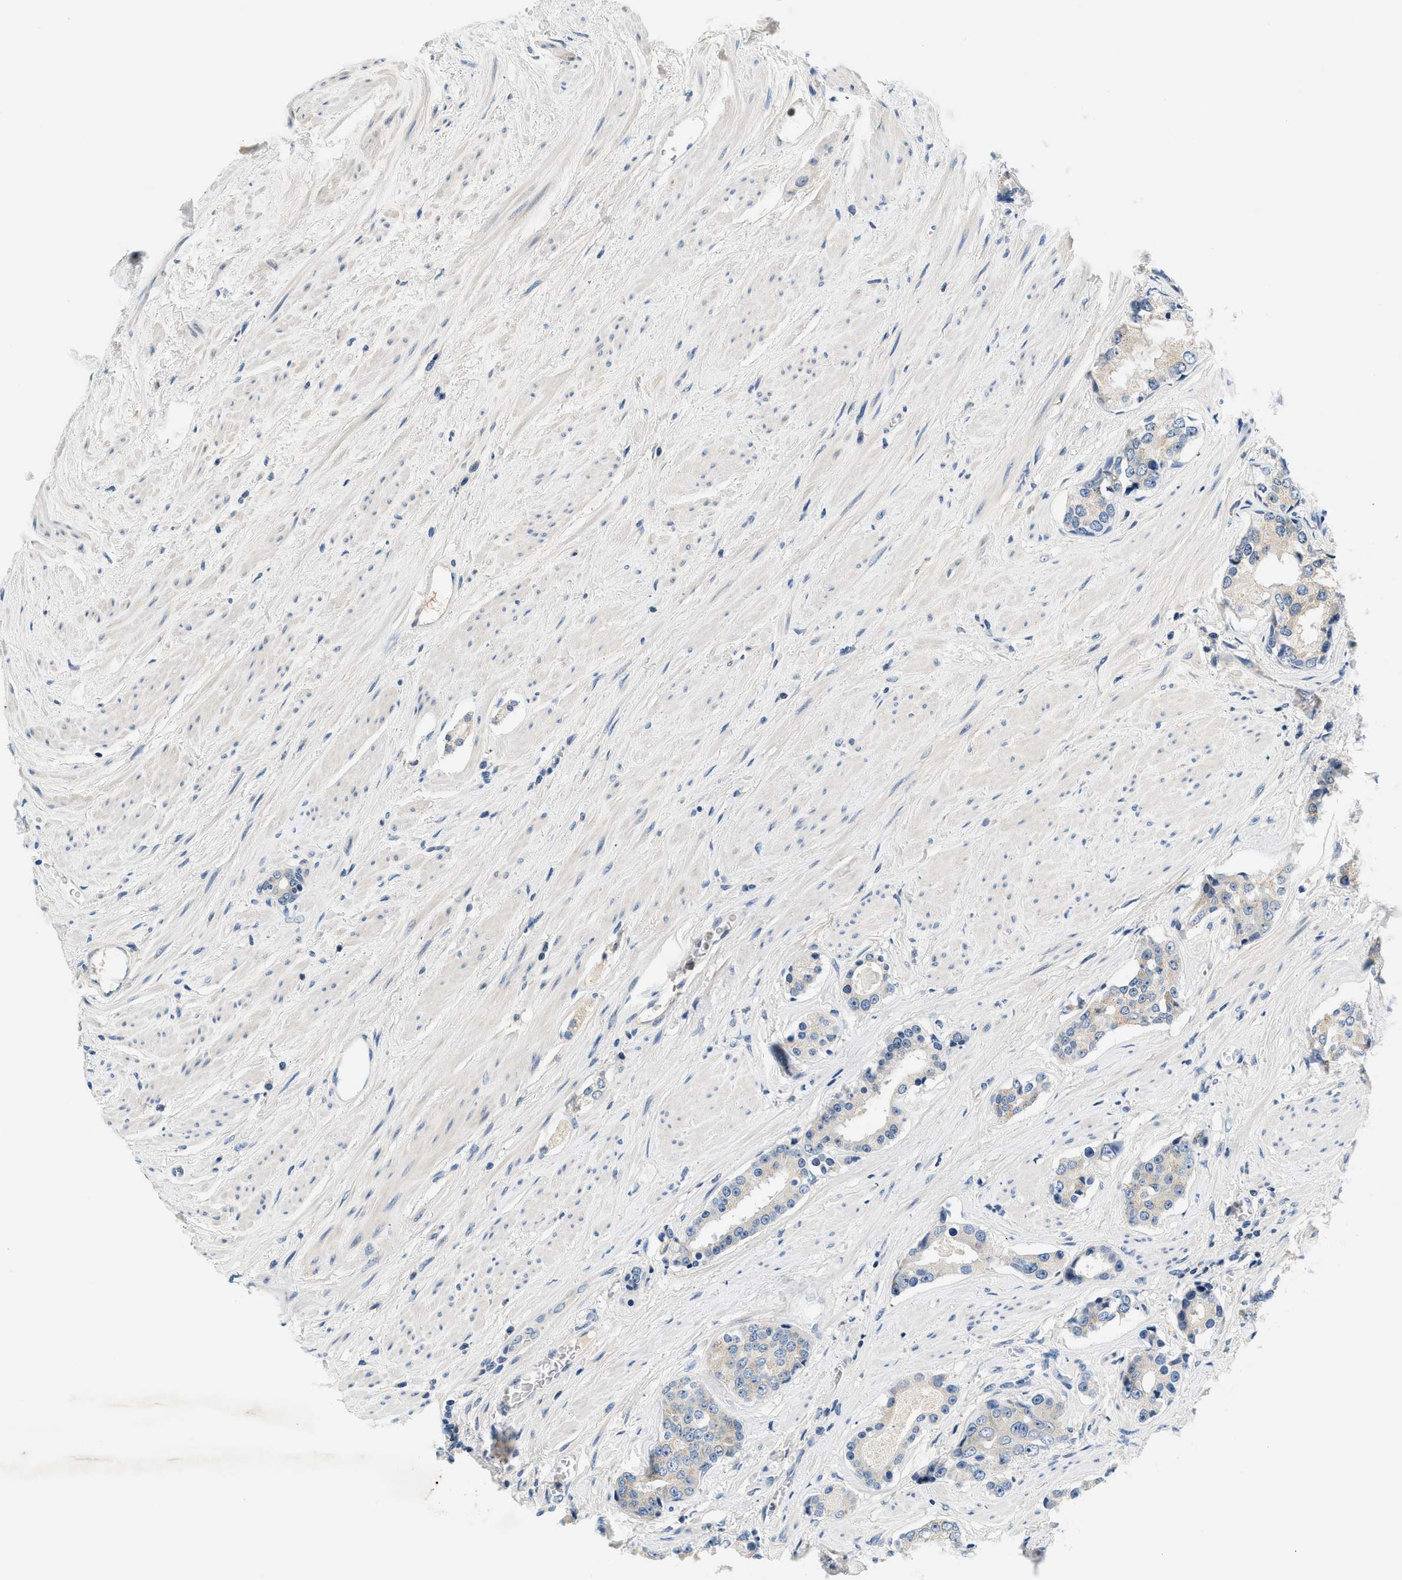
{"staining": {"intensity": "weak", "quantity": "<25%", "location": "cytoplasmic/membranous"}, "tissue": "prostate cancer", "cell_type": "Tumor cells", "image_type": "cancer", "snomed": [{"axis": "morphology", "description": "Adenocarcinoma, High grade"}, {"axis": "topography", "description": "Prostate"}], "caption": "The photomicrograph demonstrates no staining of tumor cells in high-grade adenocarcinoma (prostate).", "gene": "SLC35E1", "patient": {"sex": "male", "age": 71}}